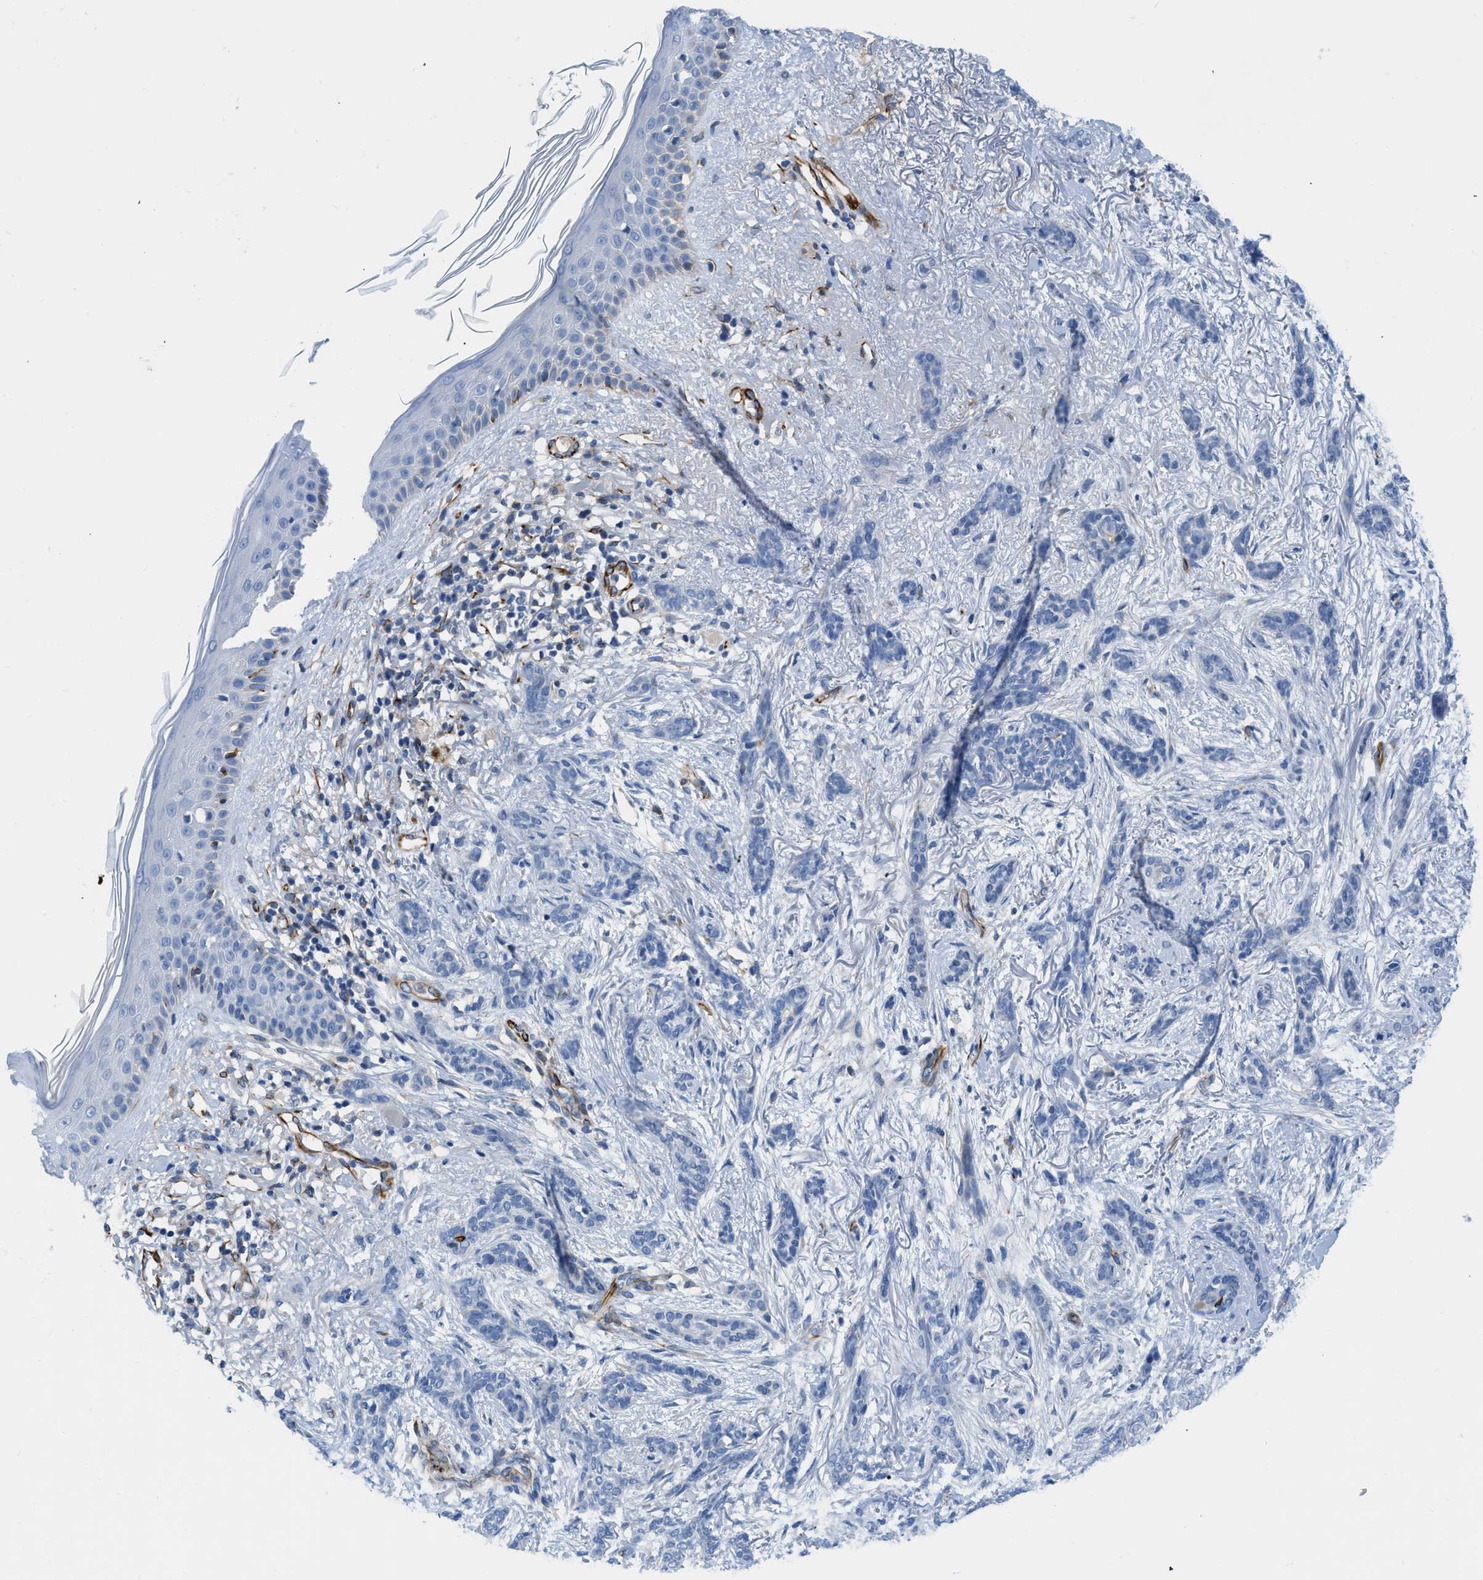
{"staining": {"intensity": "negative", "quantity": "none", "location": "none"}, "tissue": "skin cancer", "cell_type": "Tumor cells", "image_type": "cancer", "snomed": [{"axis": "morphology", "description": "Basal cell carcinoma"}, {"axis": "morphology", "description": "Adnexal tumor, benign"}, {"axis": "topography", "description": "Skin"}], "caption": "Protein analysis of skin basal cell carcinoma reveals no significant expression in tumor cells.", "gene": "XCR1", "patient": {"sex": "female", "age": 42}}